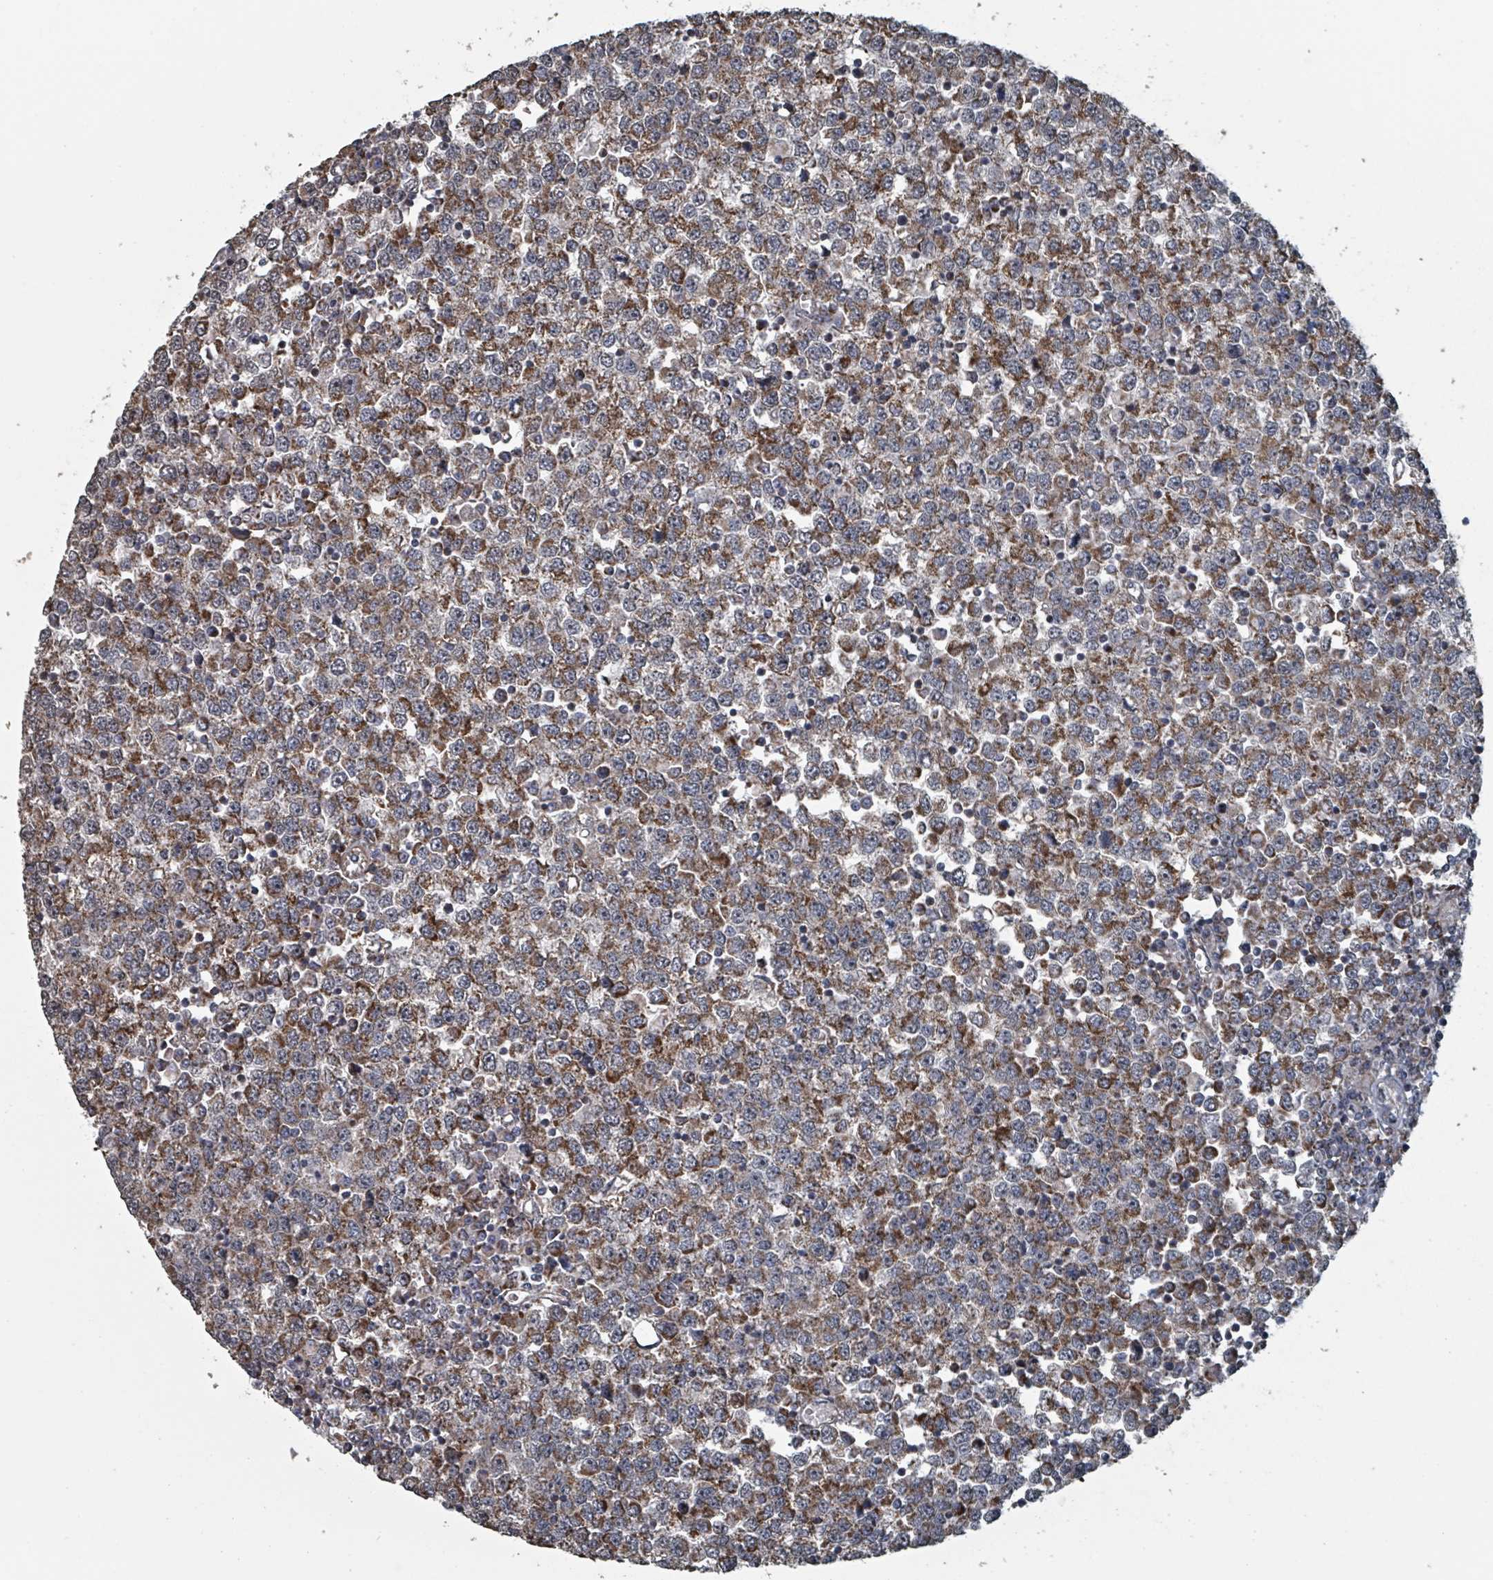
{"staining": {"intensity": "moderate", "quantity": ">75%", "location": "cytoplasmic/membranous"}, "tissue": "testis cancer", "cell_type": "Tumor cells", "image_type": "cancer", "snomed": [{"axis": "morphology", "description": "Seminoma, NOS"}, {"axis": "topography", "description": "Testis"}], "caption": "A micrograph of human seminoma (testis) stained for a protein shows moderate cytoplasmic/membranous brown staining in tumor cells.", "gene": "MRPL4", "patient": {"sex": "male", "age": 65}}